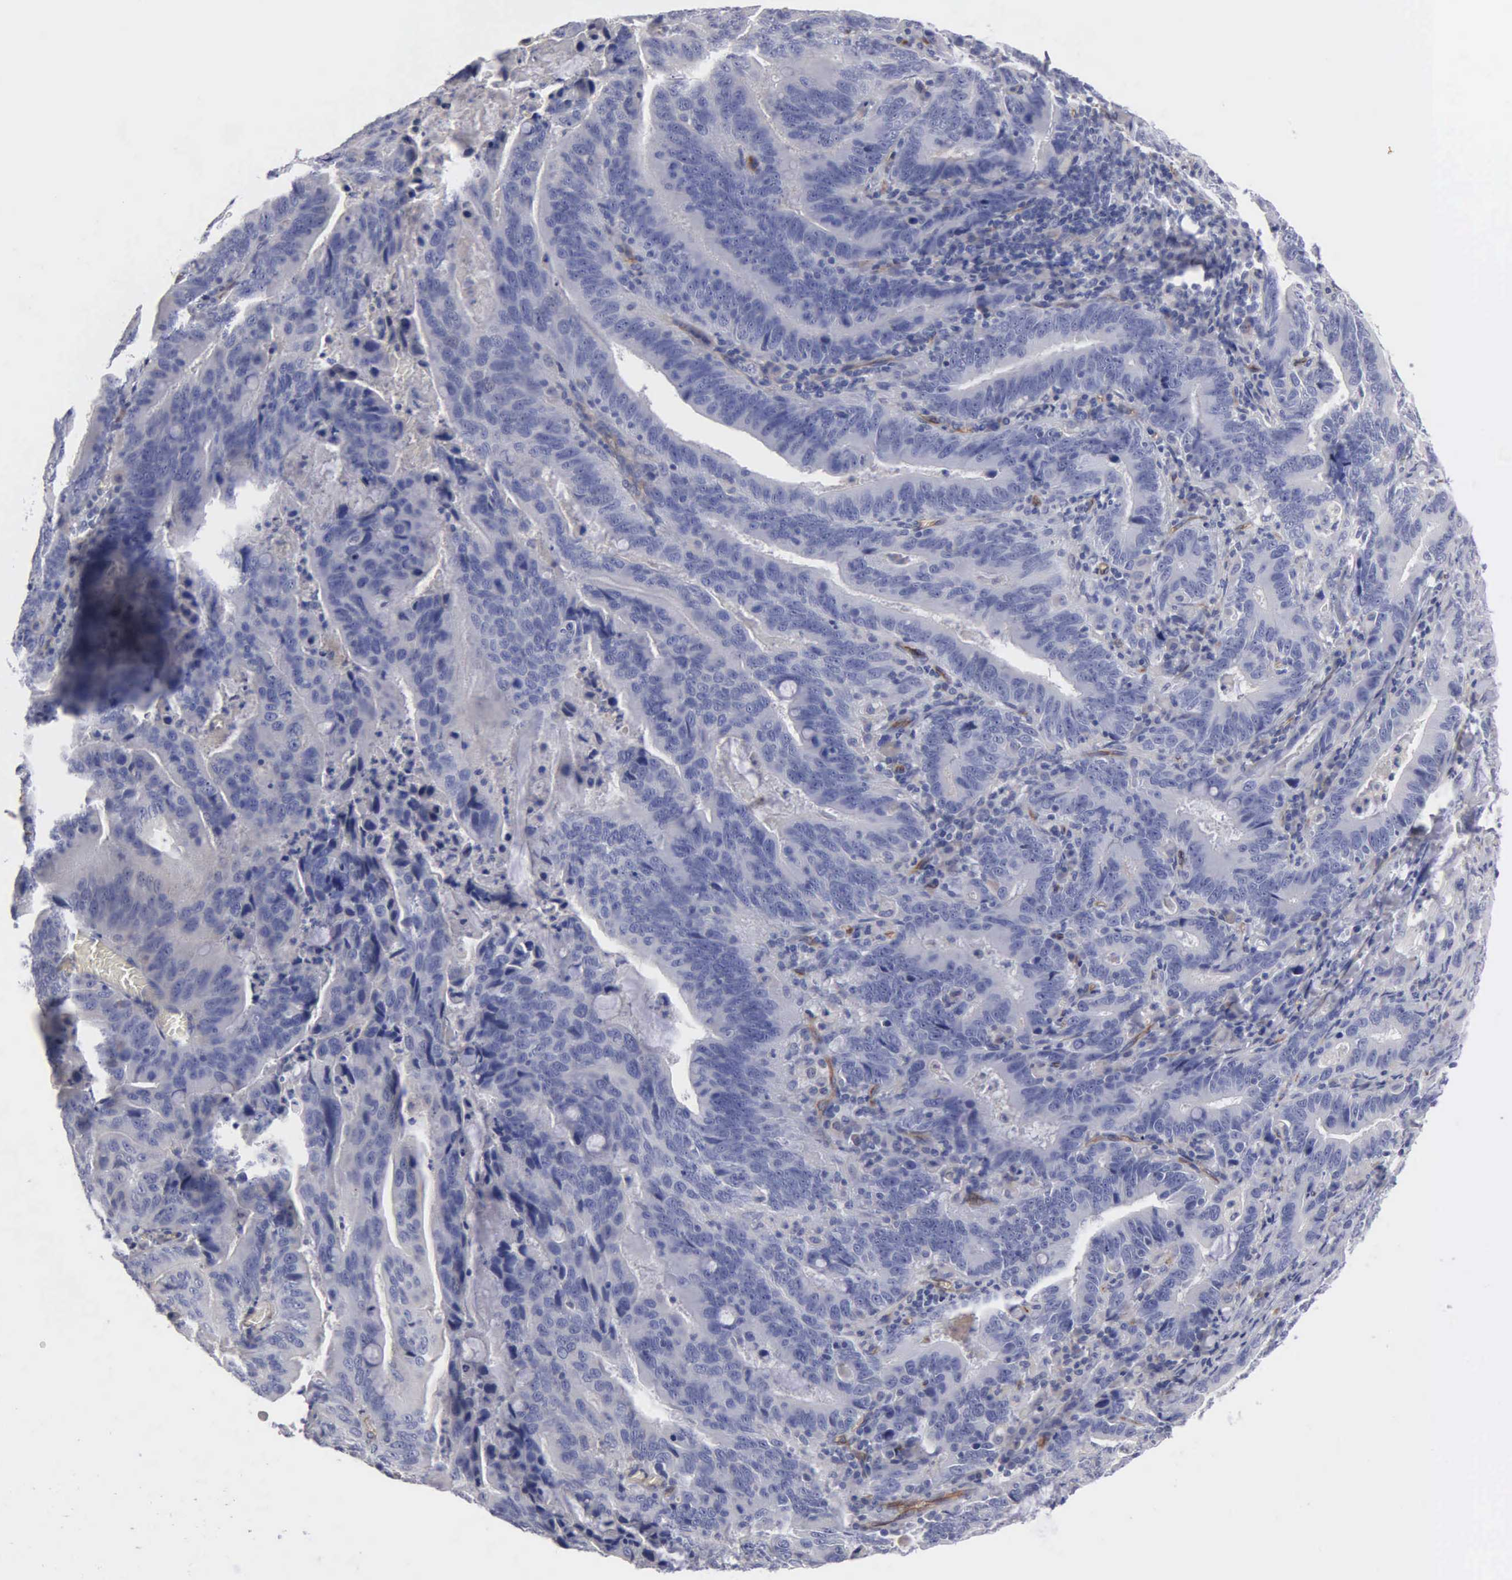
{"staining": {"intensity": "negative", "quantity": "none", "location": "none"}, "tissue": "stomach cancer", "cell_type": "Tumor cells", "image_type": "cancer", "snomed": [{"axis": "morphology", "description": "Adenocarcinoma, NOS"}, {"axis": "topography", "description": "Stomach, upper"}], "caption": "Histopathology image shows no protein staining in tumor cells of stomach cancer (adenocarcinoma) tissue.", "gene": "RDX", "patient": {"sex": "male", "age": 63}}